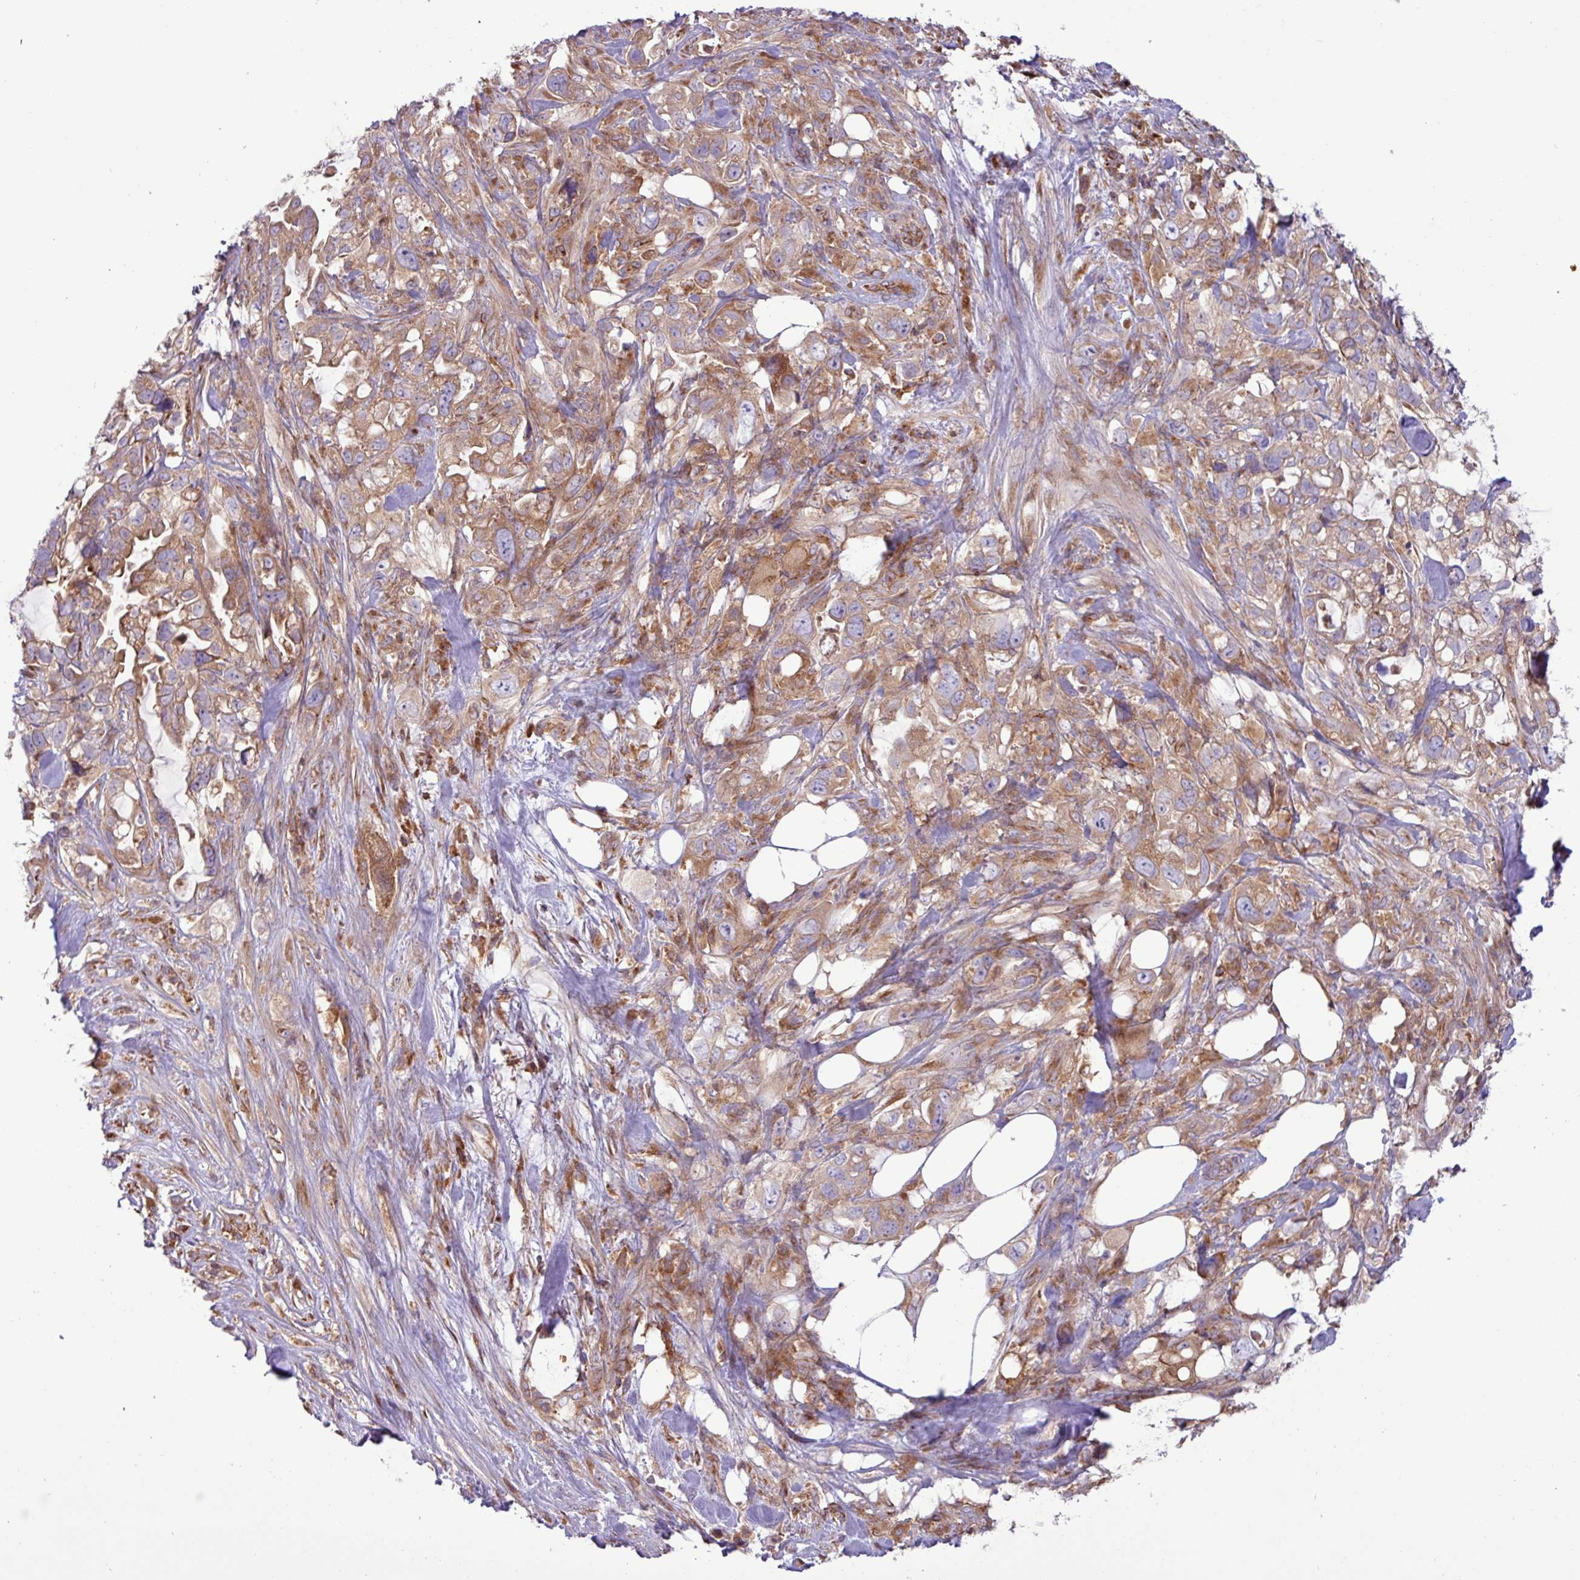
{"staining": {"intensity": "moderate", "quantity": "25%-75%", "location": "cytoplasmic/membranous"}, "tissue": "pancreatic cancer", "cell_type": "Tumor cells", "image_type": "cancer", "snomed": [{"axis": "morphology", "description": "Adenocarcinoma, NOS"}, {"axis": "topography", "description": "Pancreas"}], "caption": "This is an image of immunohistochemistry (IHC) staining of pancreatic cancer (adenocarcinoma), which shows moderate staining in the cytoplasmic/membranous of tumor cells.", "gene": "RAB19", "patient": {"sex": "female", "age": 61}}